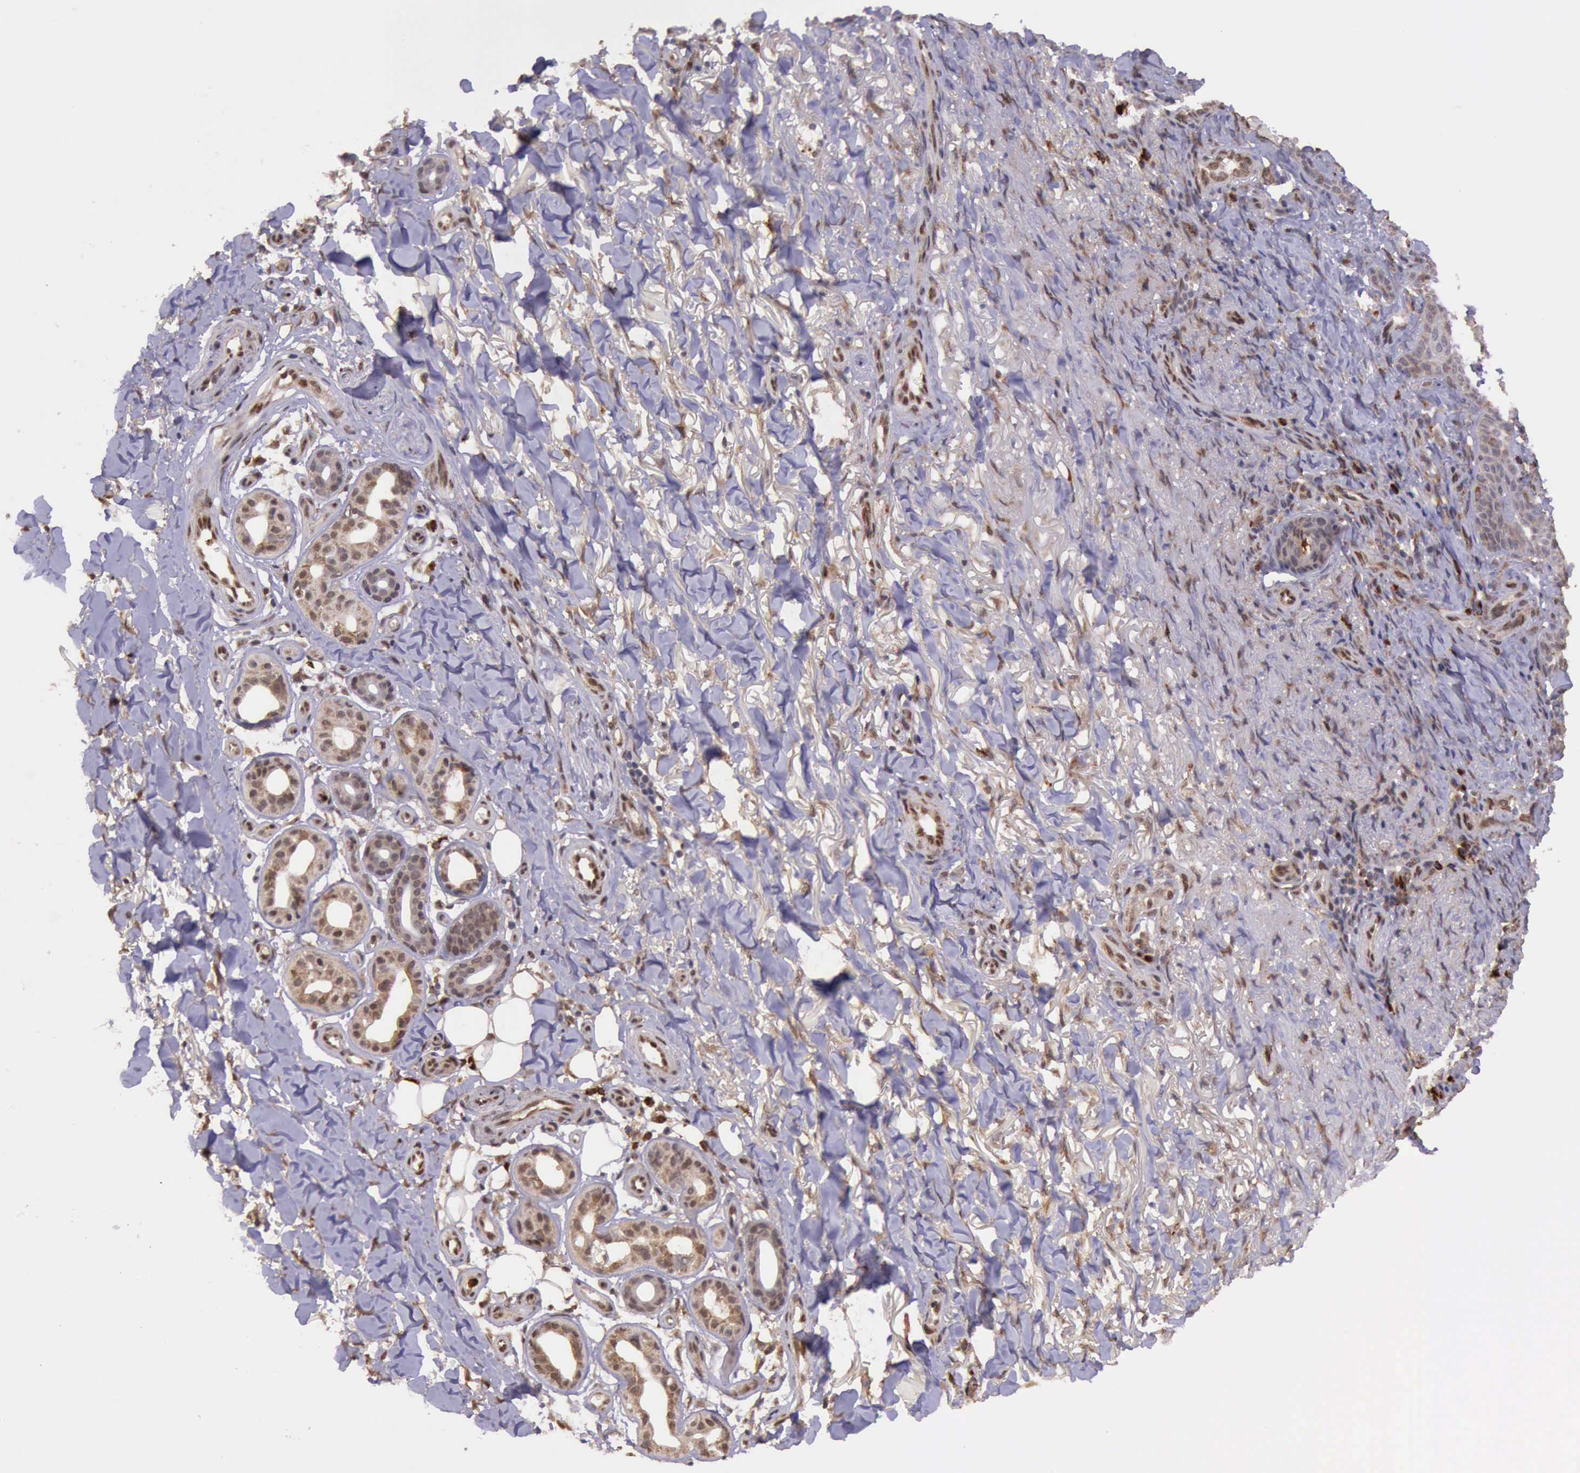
{"staining": {"intensity": "moderate", "quantity": "25%-75%", "location": "cytoplasmic/membranous"}, "tissue": "skin cancer", "cell_type": "Tumor cells", "image_type": "cancer", "snomed": [{"axis": "morphology", "description": "Basal cell carcinoma"}, {"axis": "topography", "description": "Skin"}], "caption": "Basal cell carcinoma (skin) stained with a protein marker demonstrates moderate staining in tumor cells.", "gene": "ARMCX3", "patient": {"sex": "male", "age": 81}}